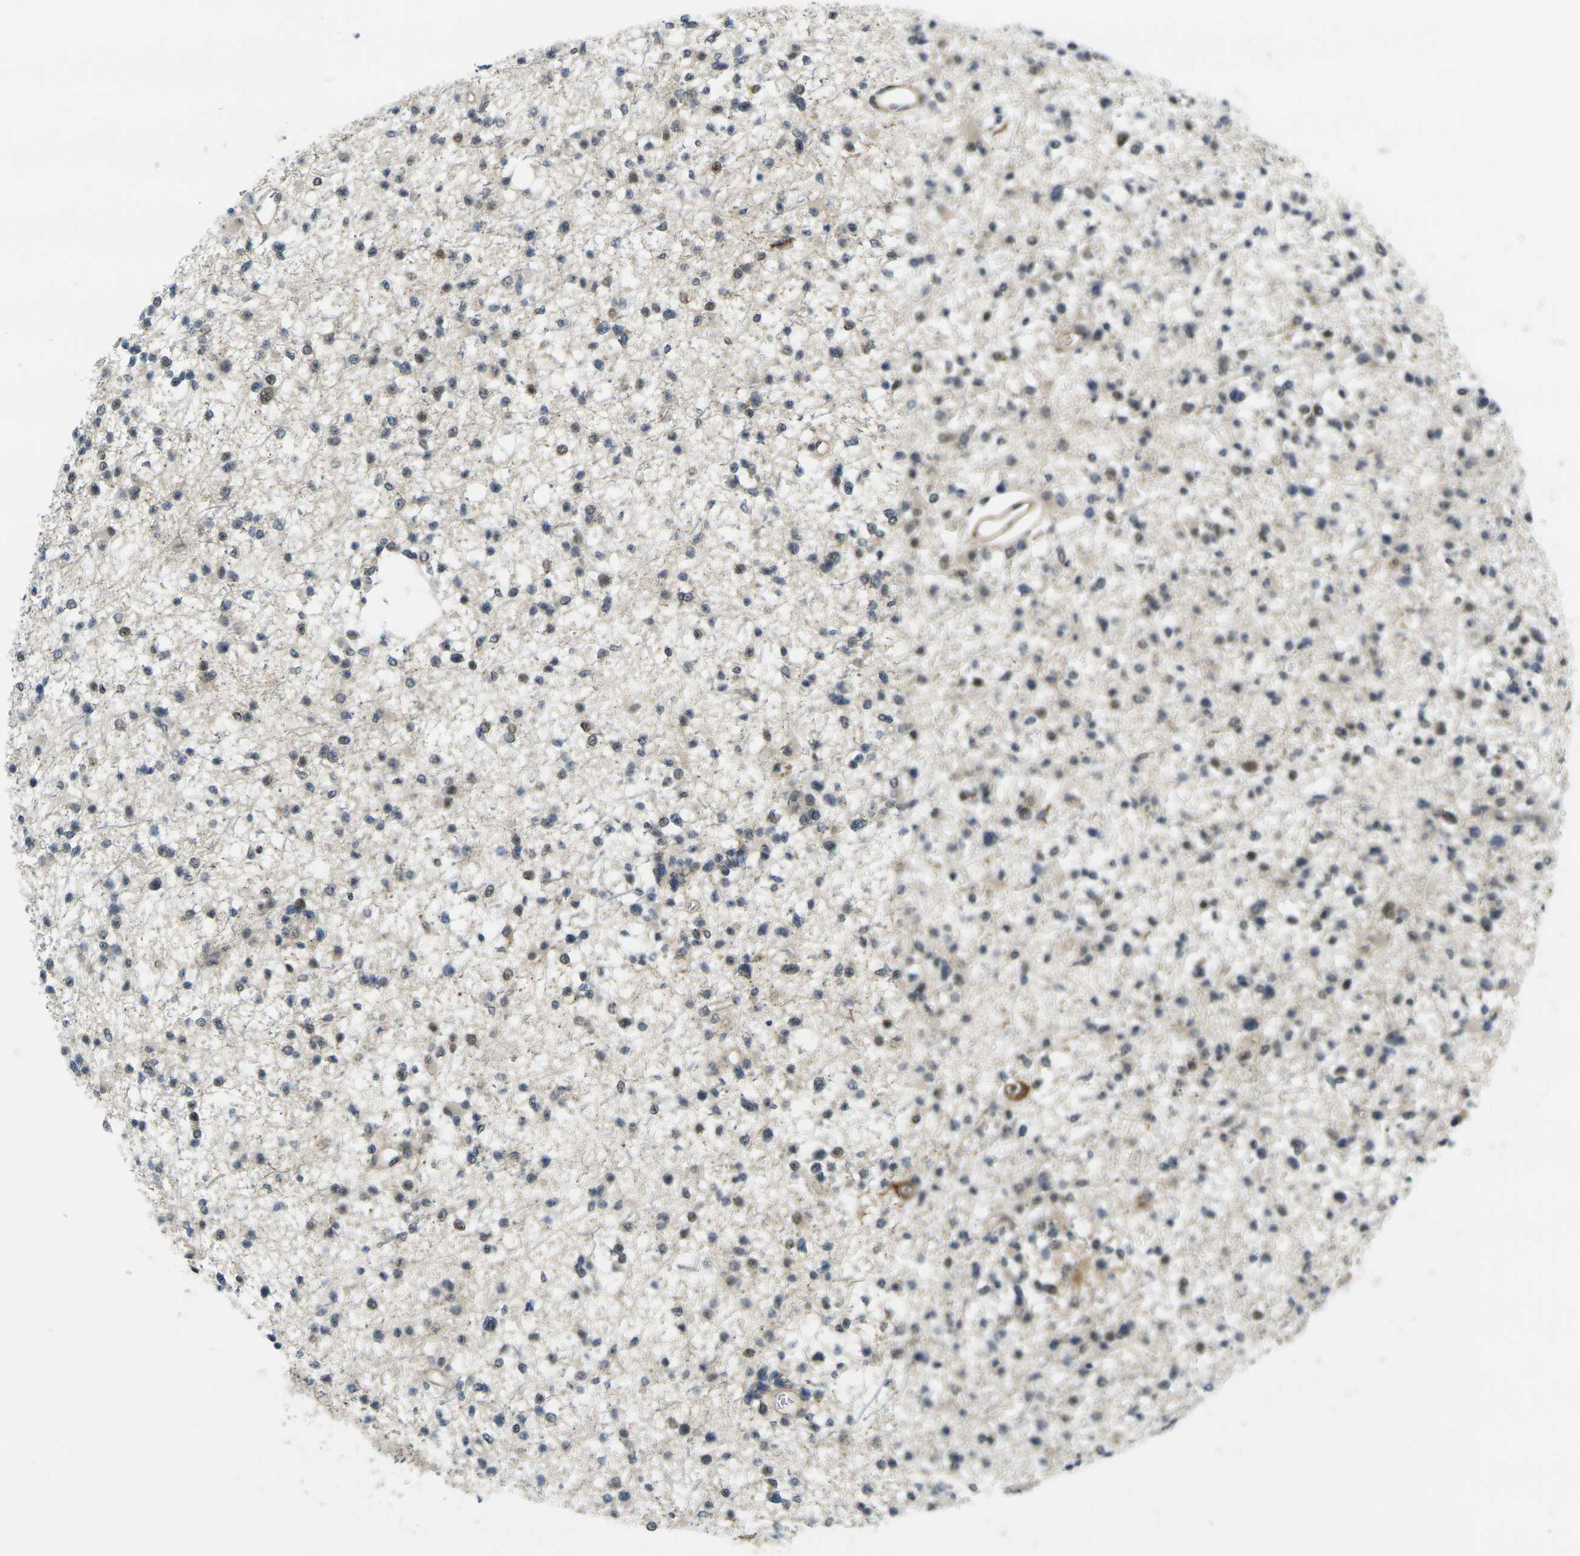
{"staining": {"intensity": "weak", "quantity": "25%-75%", "location": "nuclear"}, "tissue": "glioma", "cell_type": "Tumor cells", "image_type": "cancer", "snomed": [{"axis": "morphology", "description": "Glioma, malignant, Low grade"}, {"axis": "topography", "description": "Brain"}], "caption": "Immunohistochemistry (IHC) micrograph of human malignant low-grade glioma stained for a protein (brown), which demonstrates low levels of weak nuclear positivity in about 25%-75% of tumor cells.", "gene": "KCTD10", "patient": {"sex": "female", "age": 22}}